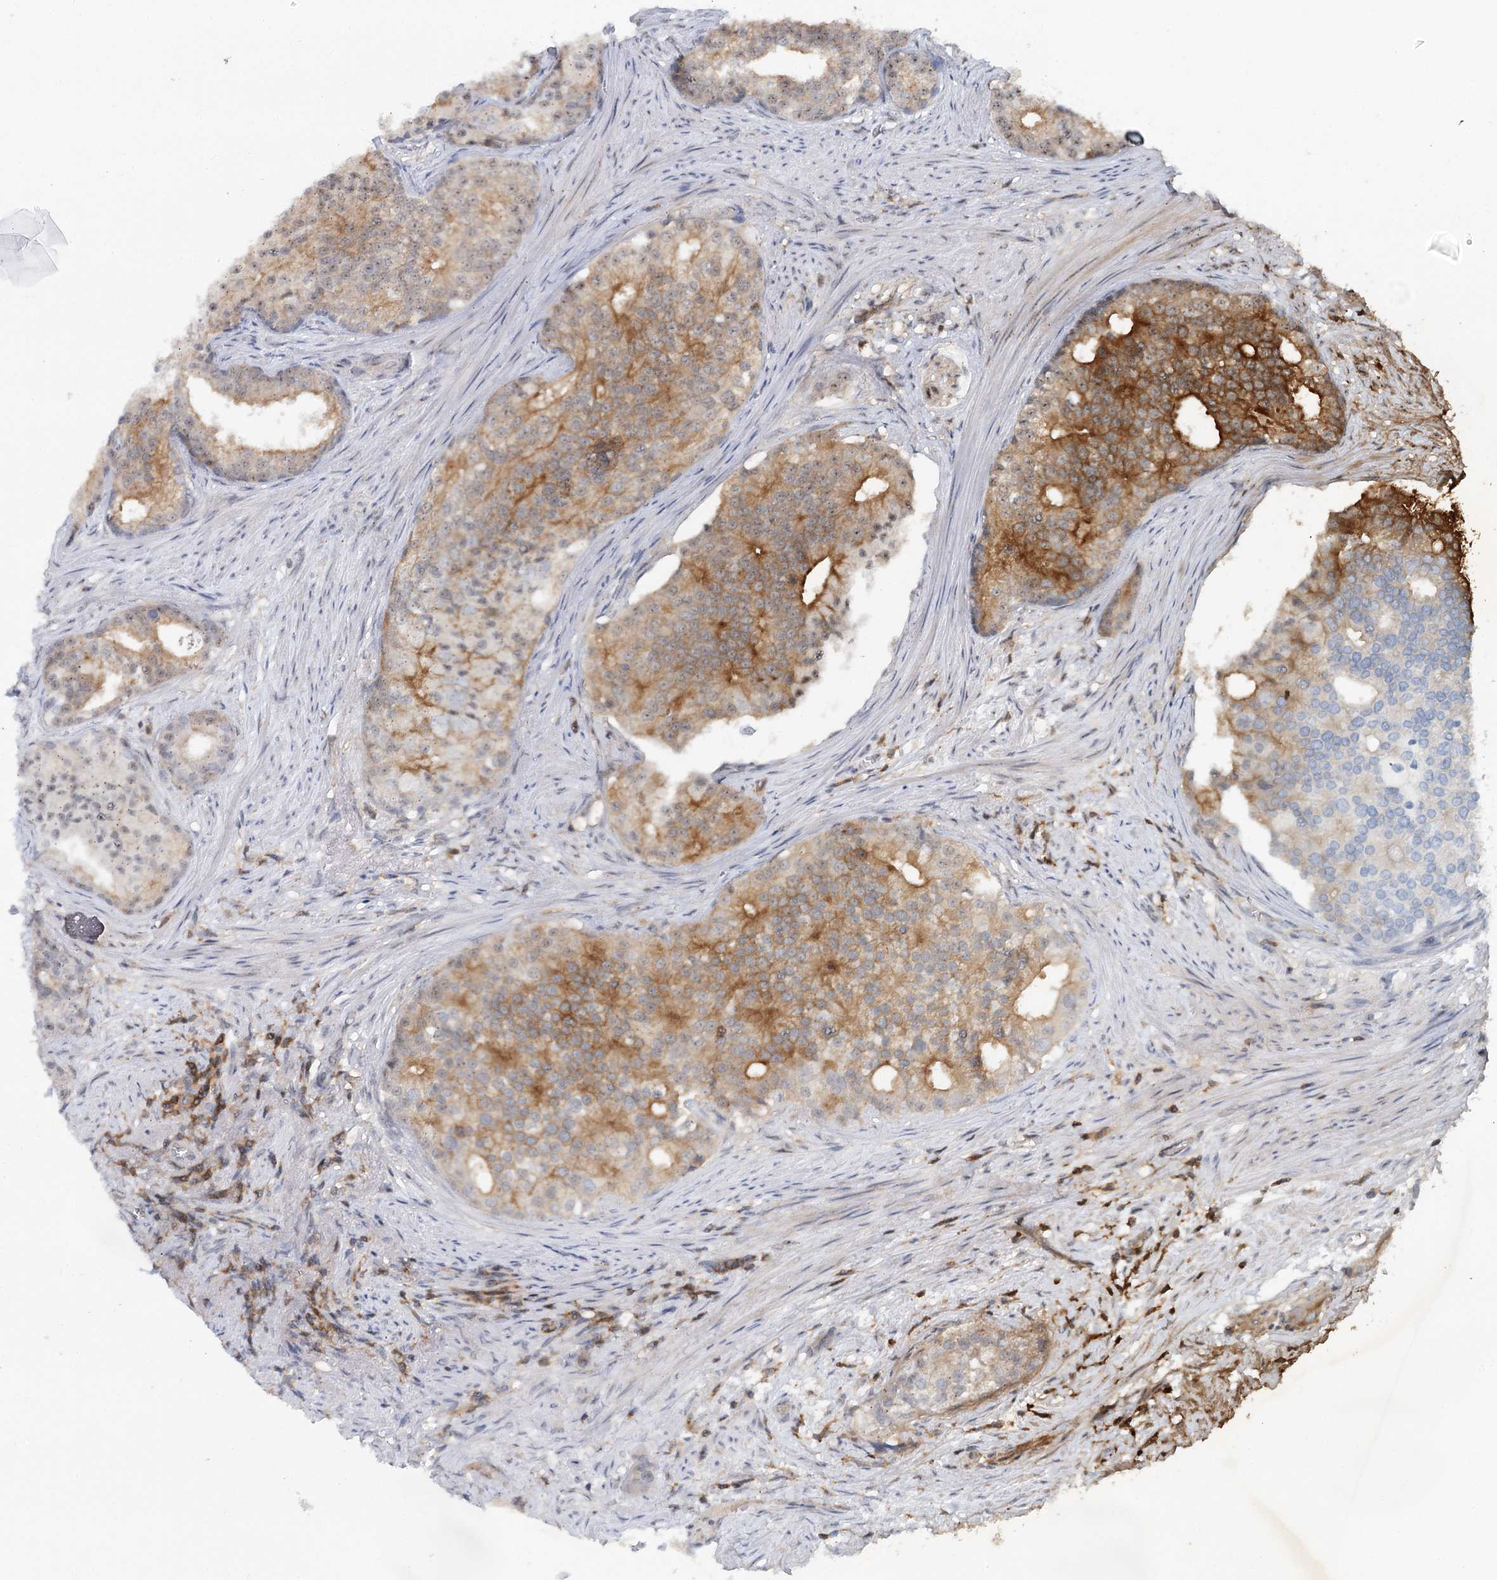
{"staining": {"intensity": "moderate", "quantity": "25%-75%", "location": "cytoplasmic/membranous,nuclear"}, "tissue": "prostate cancer", "cell_type": "Tumor cells", "image_type": "cancer", "snomed": [{"axis": "morphology", "description": "Adenocarcinoma, Low grade"}, {"axis": "topography", "description": "Prostate"}], "caption": "Immunohistochemistry (IHC) (DAB) staining of adenocarcinoma (low-grade) (prostate) demonstrates moderate cytoplasmic/membranous and nuclear protein positivity in approximately 25%-75% of tumor cells.", "gene": "CDC42SE2", "patient": {"sex": "male", "age": 71}}